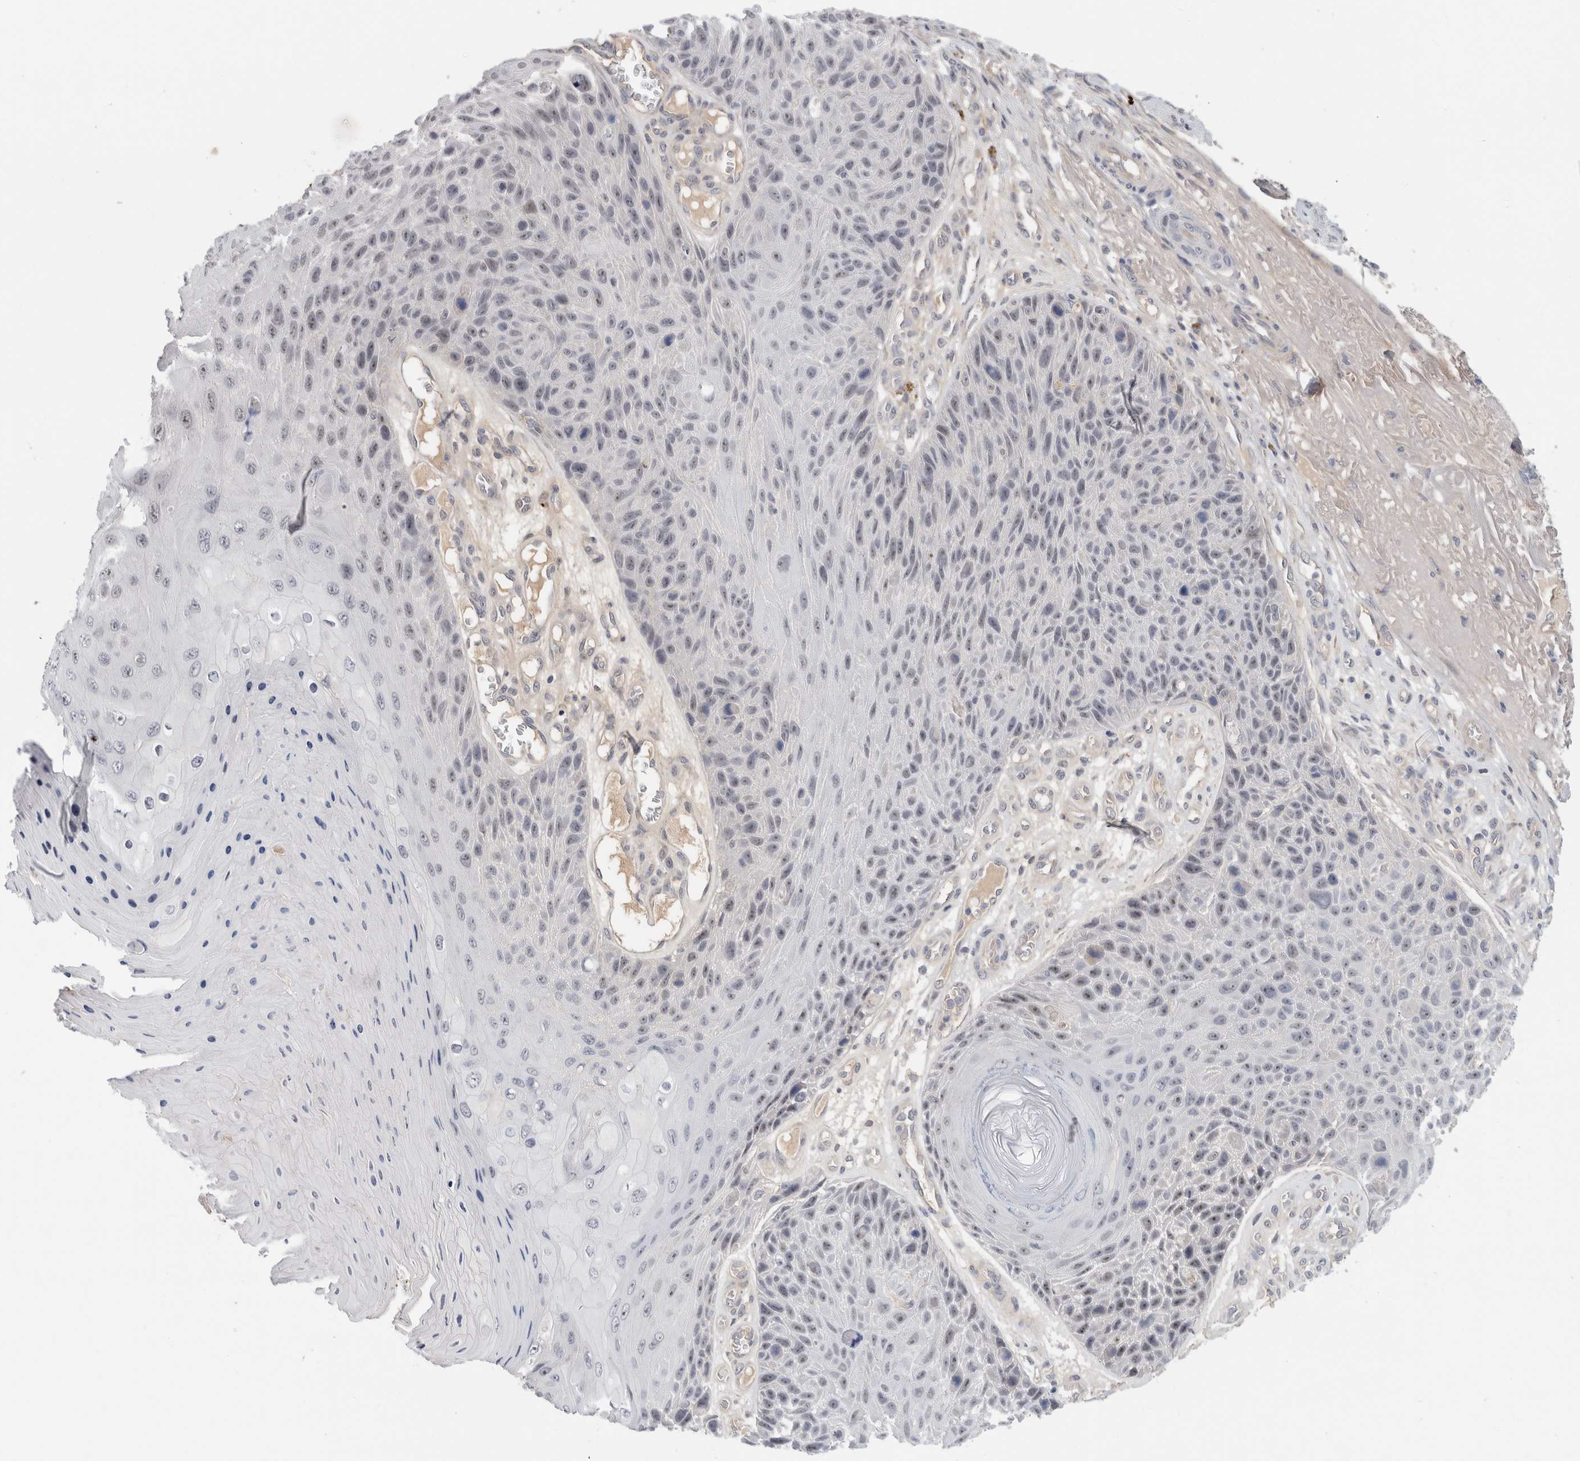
{"staining": {"intensity": "moderate", "quantity": "<25%", "location": "nuclear"}, "tissue": "skin cancer", "cell_type": "Tumor cells", "image_type": "cancer", "snomed": [{"axis": "morphology", "description": "Squamous cell carcinoma, NOS"}, {"axis": "topography", "description": "Skin"}], "caption": "IHC (DAB (3,3'-diaminobenzidine)) staining of human skin squamous cell carcinoma demonstrates moderate nuclear protein staining in about <25% of tumor cells. Nuclei are stained in blue.", "gene": "HCN3", "patient": {"sex": "female", "age": 88}}